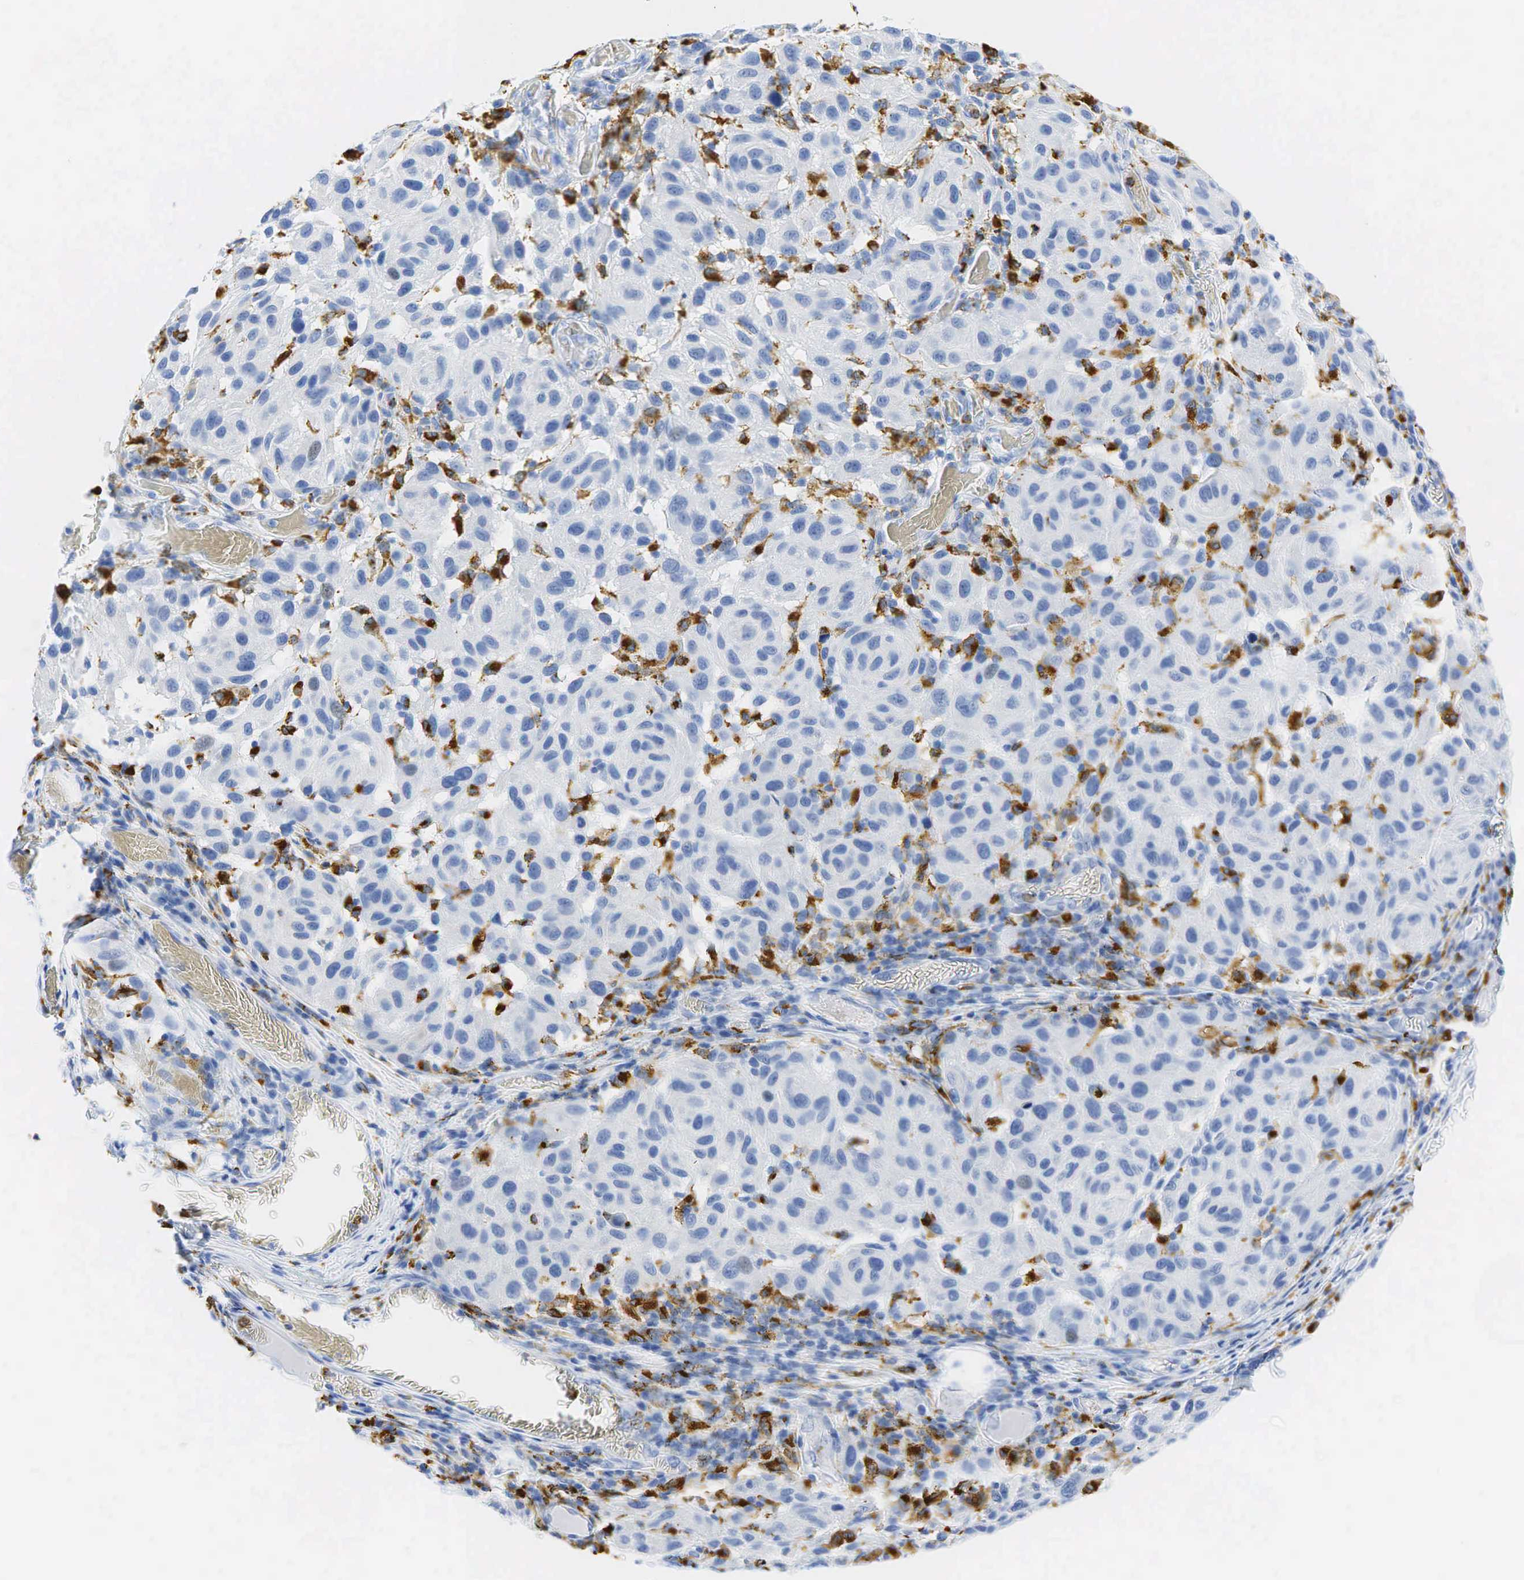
{"staining": {"intensity": "negative", "quantity": "none", "location": "none"}, "tissue": "melanoma", "cell_type": "Tumor cells", "image_type": "cancer", "snomed": [{"axis": "morphology", "description": "Malignant melanoma, NOS"}, {"axis": "topography", "description": "Skin"}], "caption": "Histopathology image shows no significant protein expression in tumor cells of malignant melanoma. (Immunohistochemistry (ihc), brightfield microscopy, high magnification).", "gene": "CD68", "patient": {"sex": "female", "age": 77}}